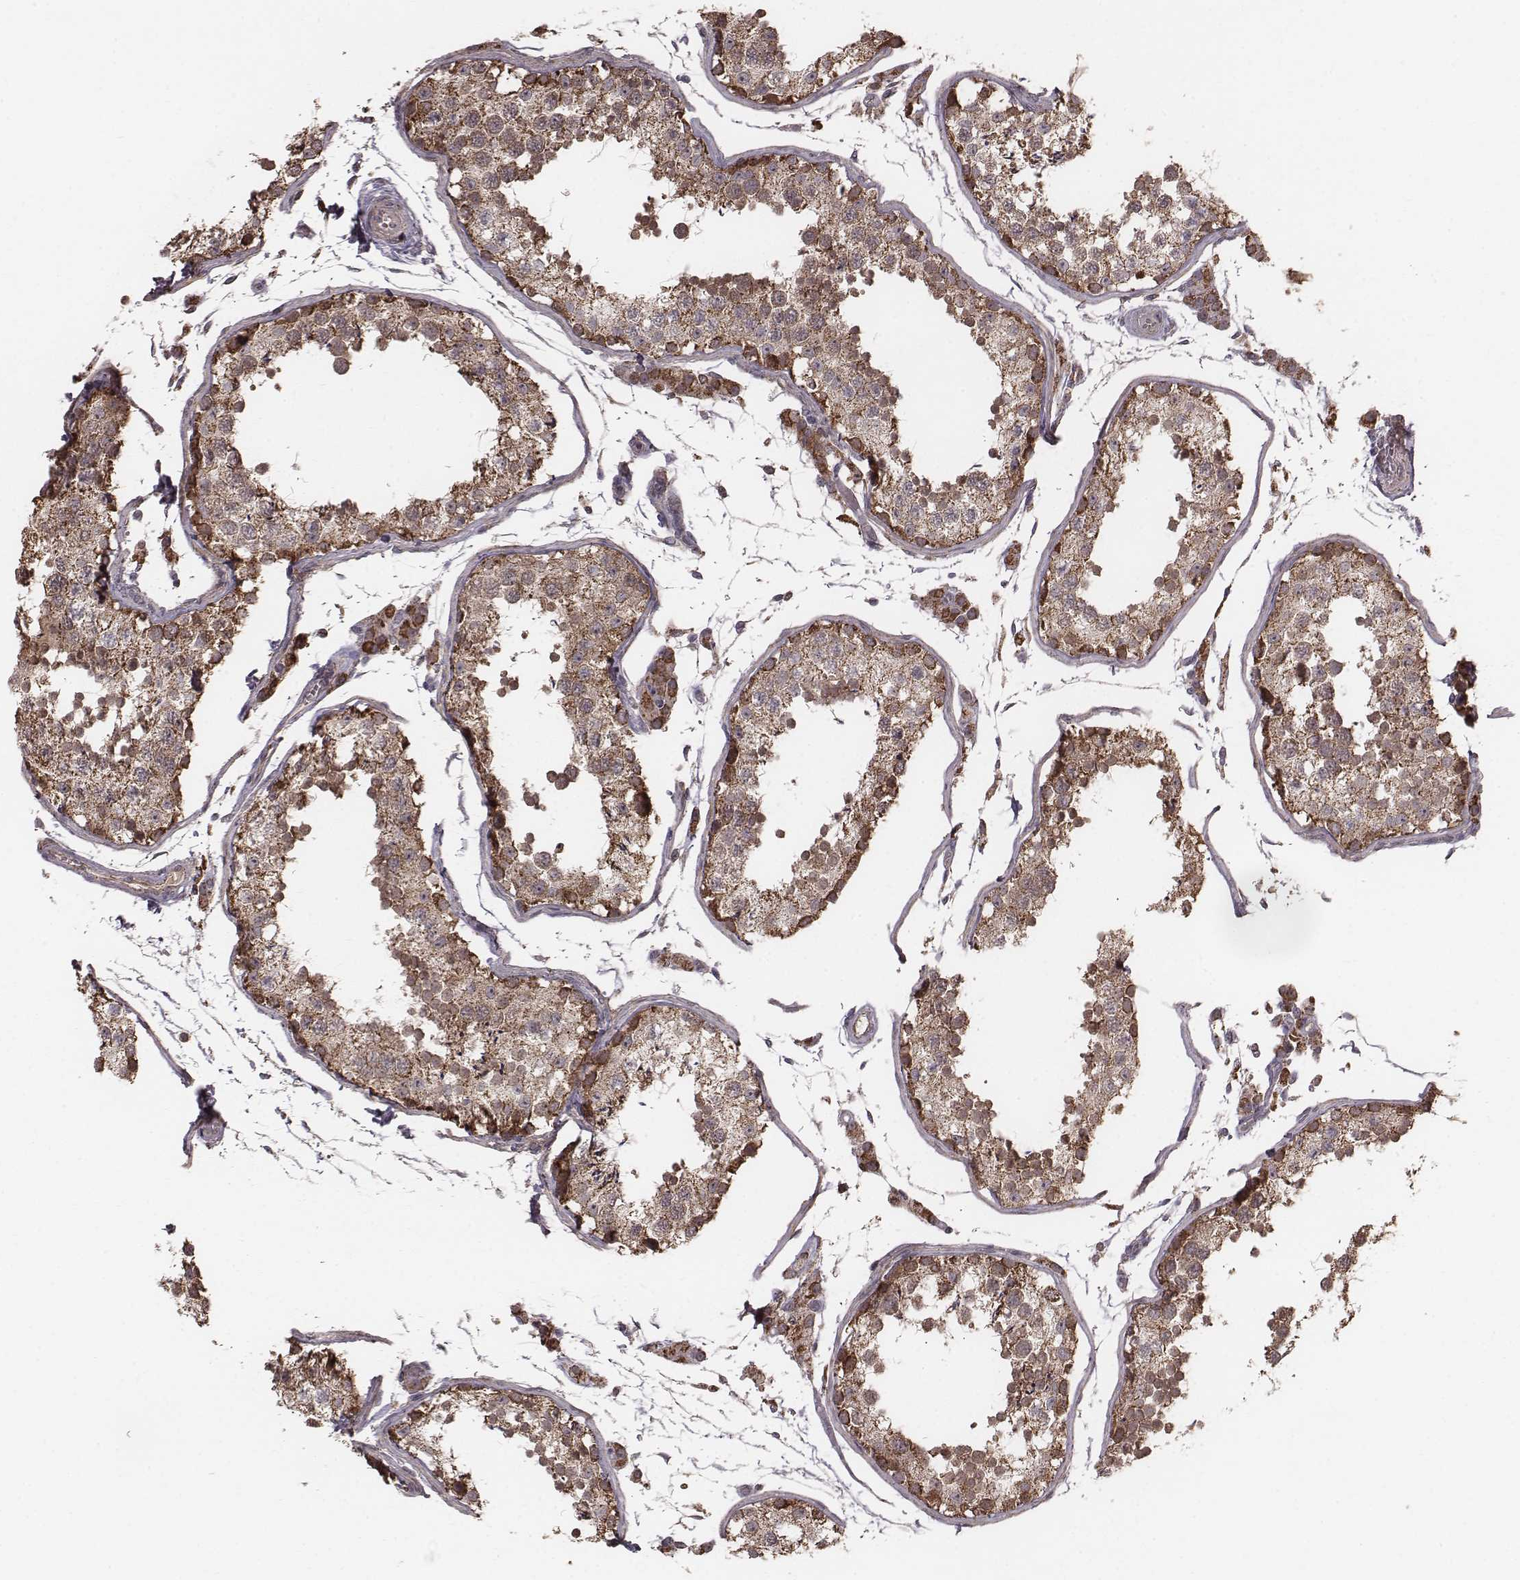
{"staining": {"intensity": "strong", "quantity": ">75%", "location": "cytoplasmic/membranous"}, "tissue": "testis", "cell_type": "Cells in seminiferous ducts", "image_type": "normal", "snomed": [{"axis": "morphology", "description": "Normal tissue, NOS"}, {"axis": "topography", "description": "Testis"}], "caption": "Protein analysis of normal testis displays strong cytoplasmic/membranous expression in approximately >75% of cells in seminiferous ducts.", "gene": "PDCD2L", "patient": {"sex": "male", "age": 29}}